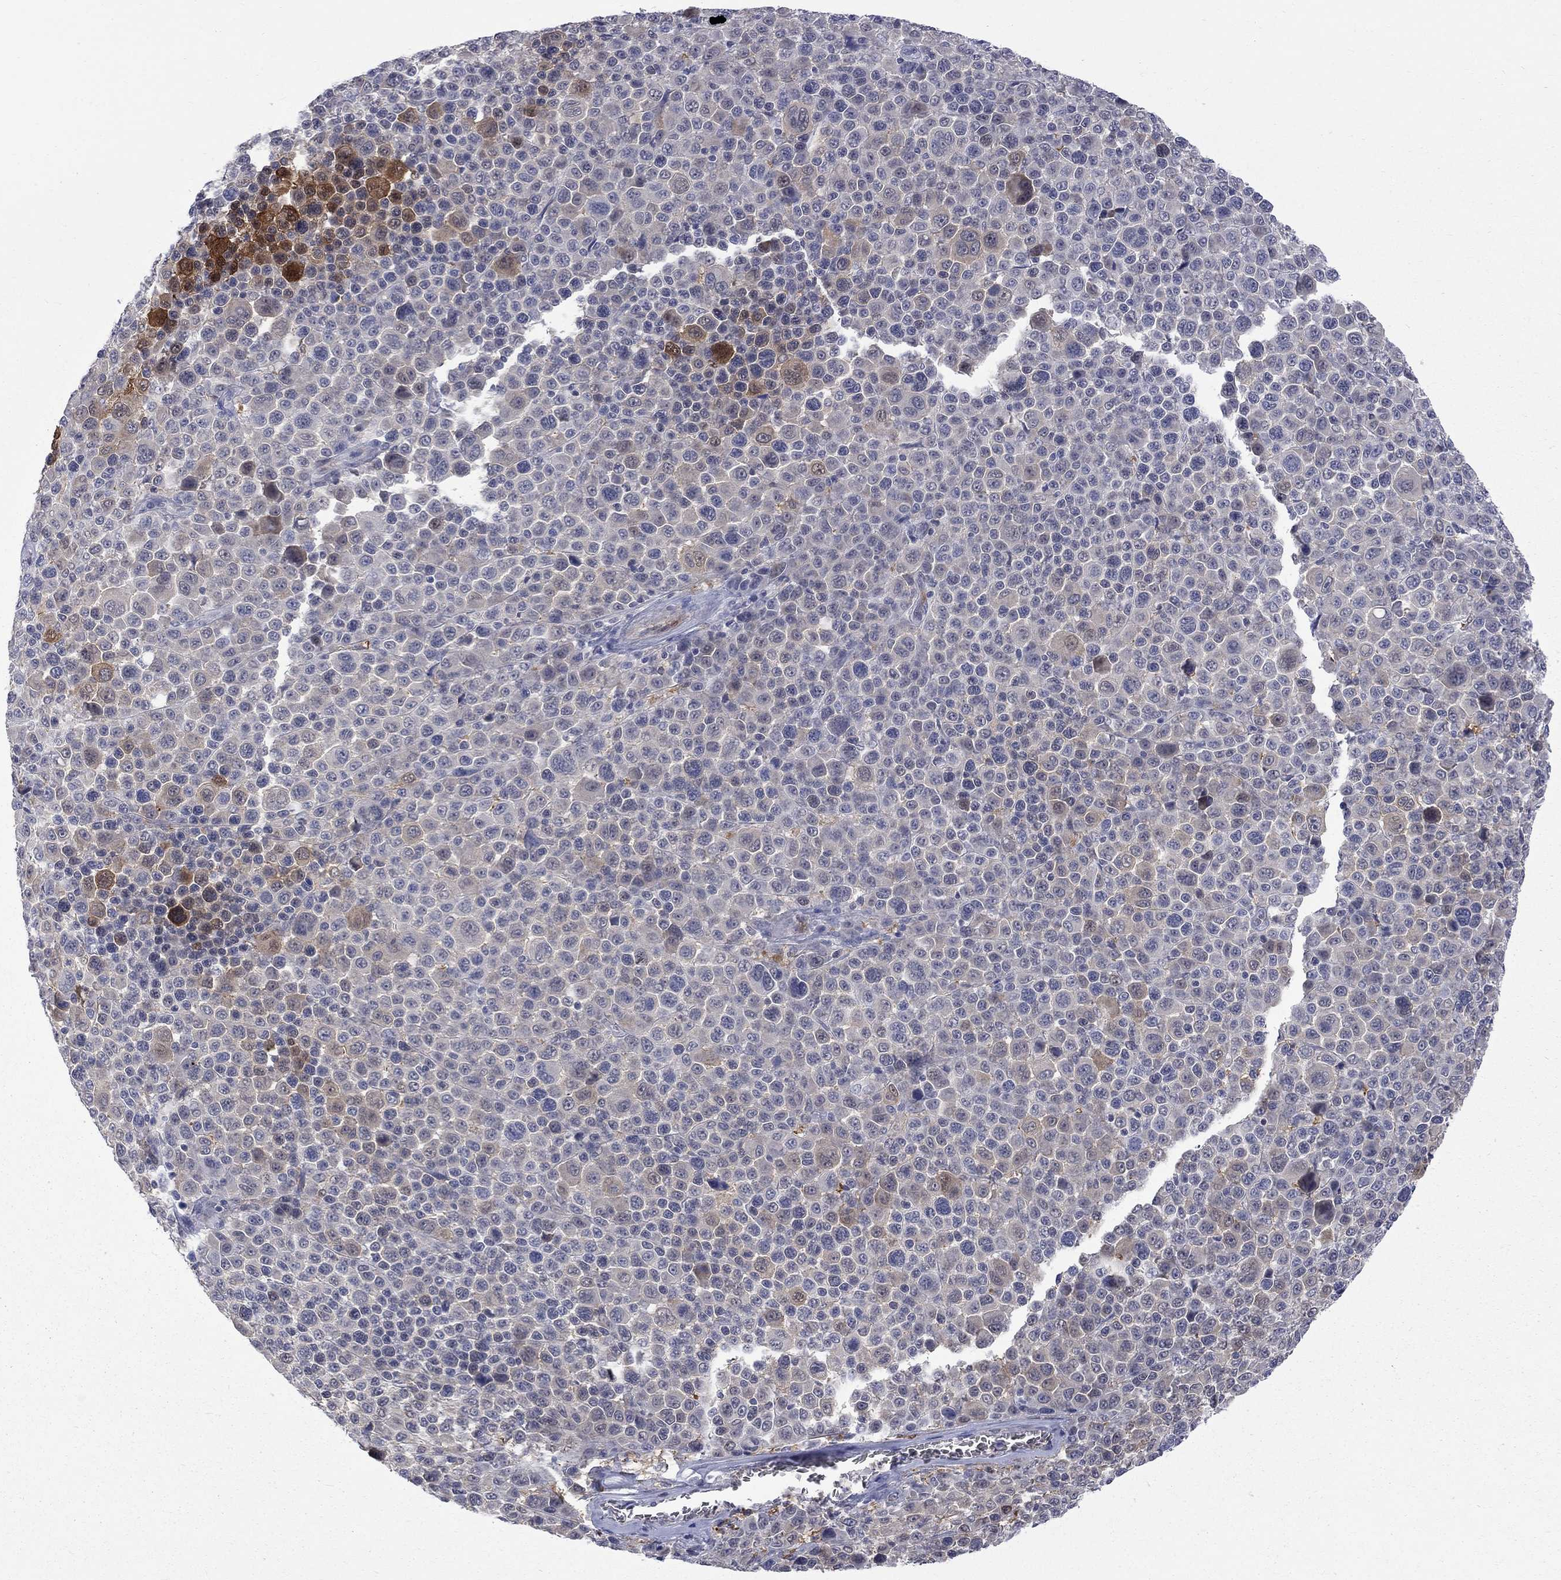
{"staining": {"intensity": "weak", "quantity": "<25%", "location": "cytoplasmic/membranous"}, "tissue": "melanoma", "cell_type": "Tumor cells", "image_type": "cancer", "snomed": [{"axis": "morphology", "description": "Malignant melanoma, NOS"}, {"axis": "topography", "description": "Skin"}], "caption": "Tumor cells show no significant staining in melanoma.", "gene": "HKDC1", "patient": {"sex": "female", "age": 57}}